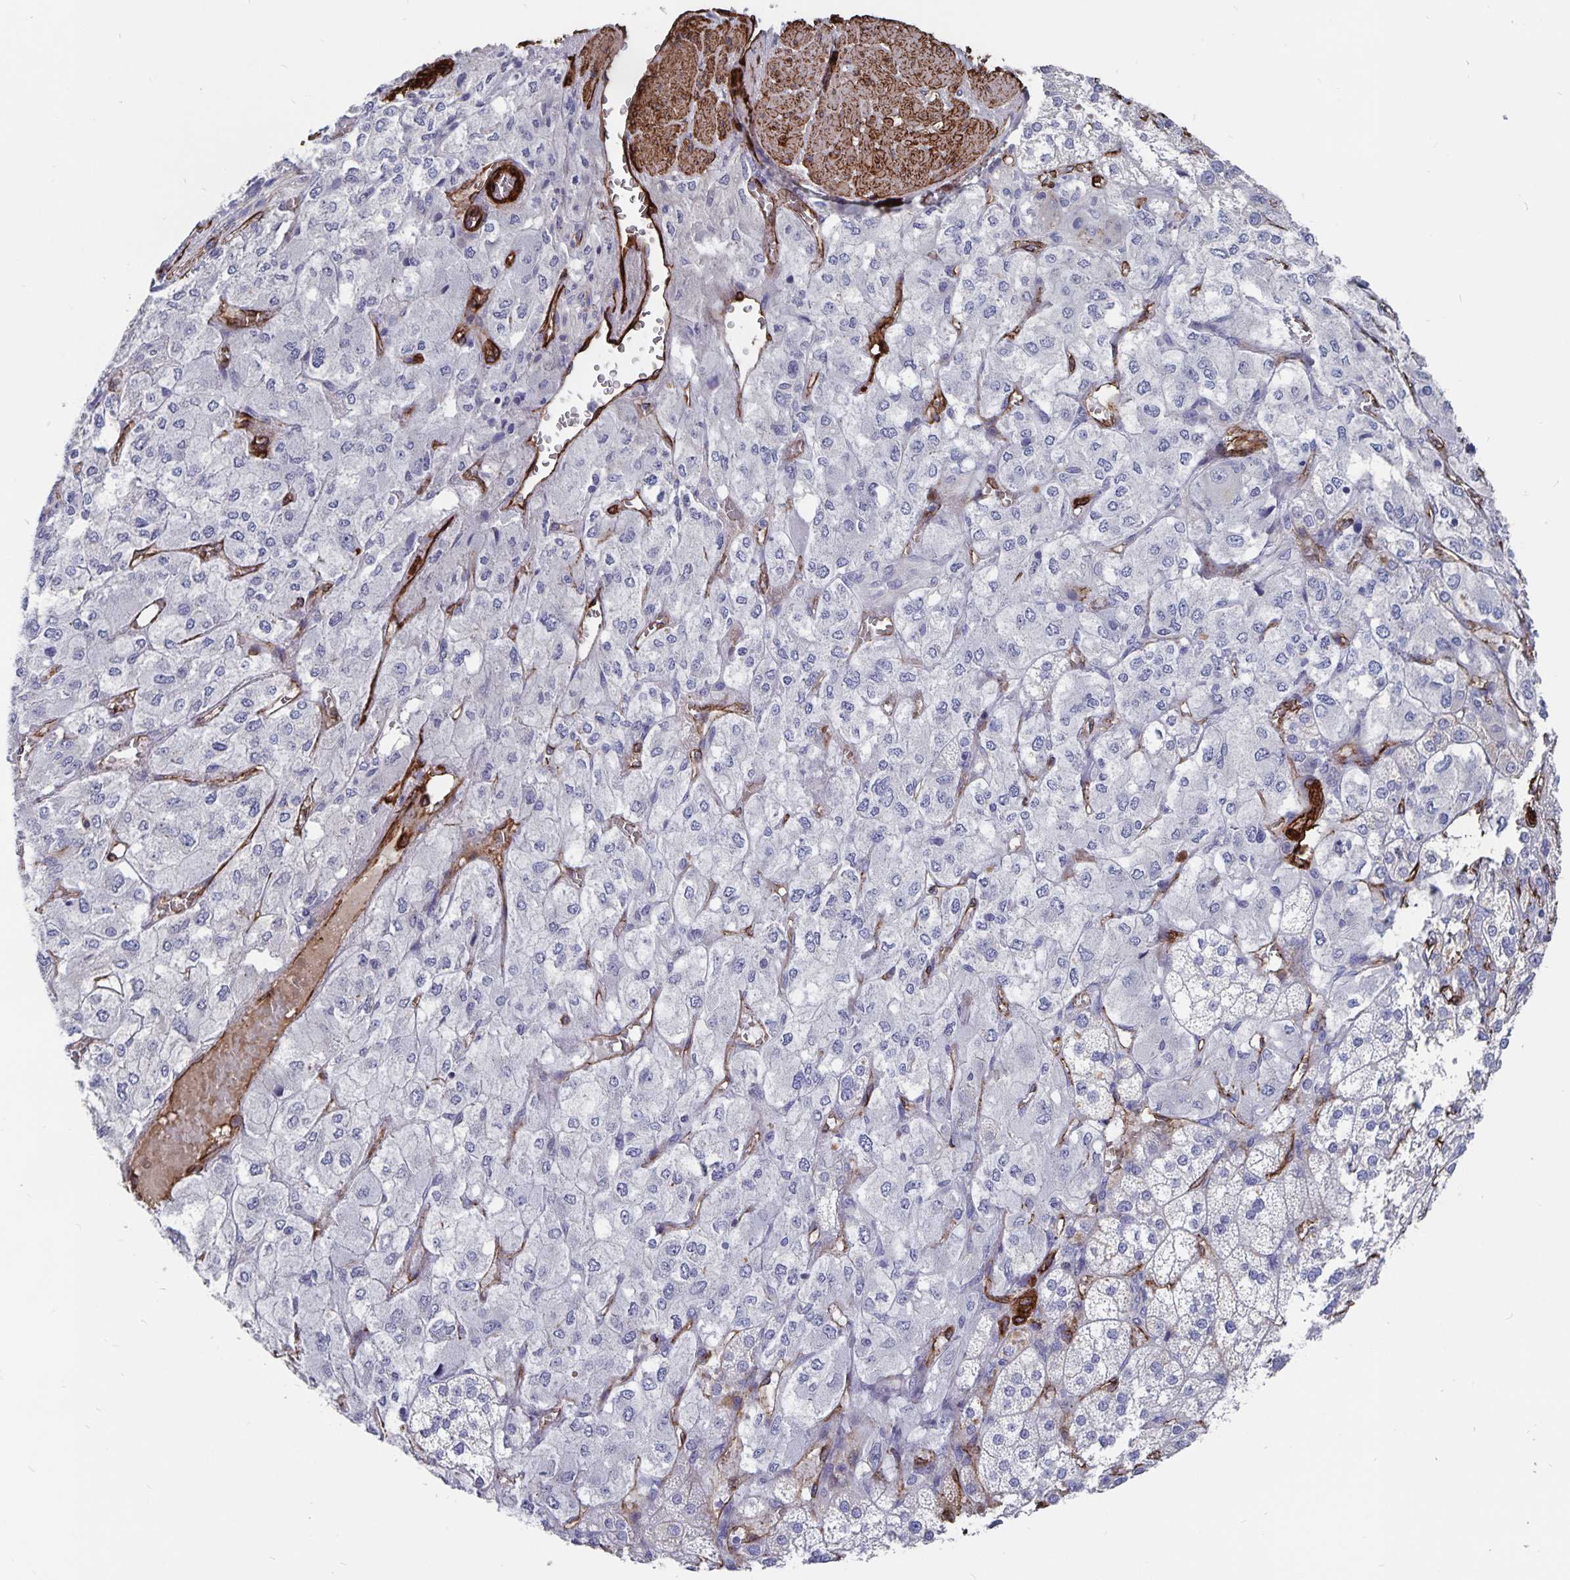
{"staining": {"intensity": "negative", "quantity": "none", "location": "none"}, "tissue": "adrenal gland", "cell_type": "Glandular cells", "image_type": "normal", "snomed": [{"axis": "morphology", "description": "Normal tissue, NOS"}, {"axis": "topography", "description": "Adrenal gland"}], "caption": "Glandular cells show no significant protein positivity in unremarkable adrenal gland.", "gene": "DCHS2", "patient": {"sex": "female", "age": 60}}